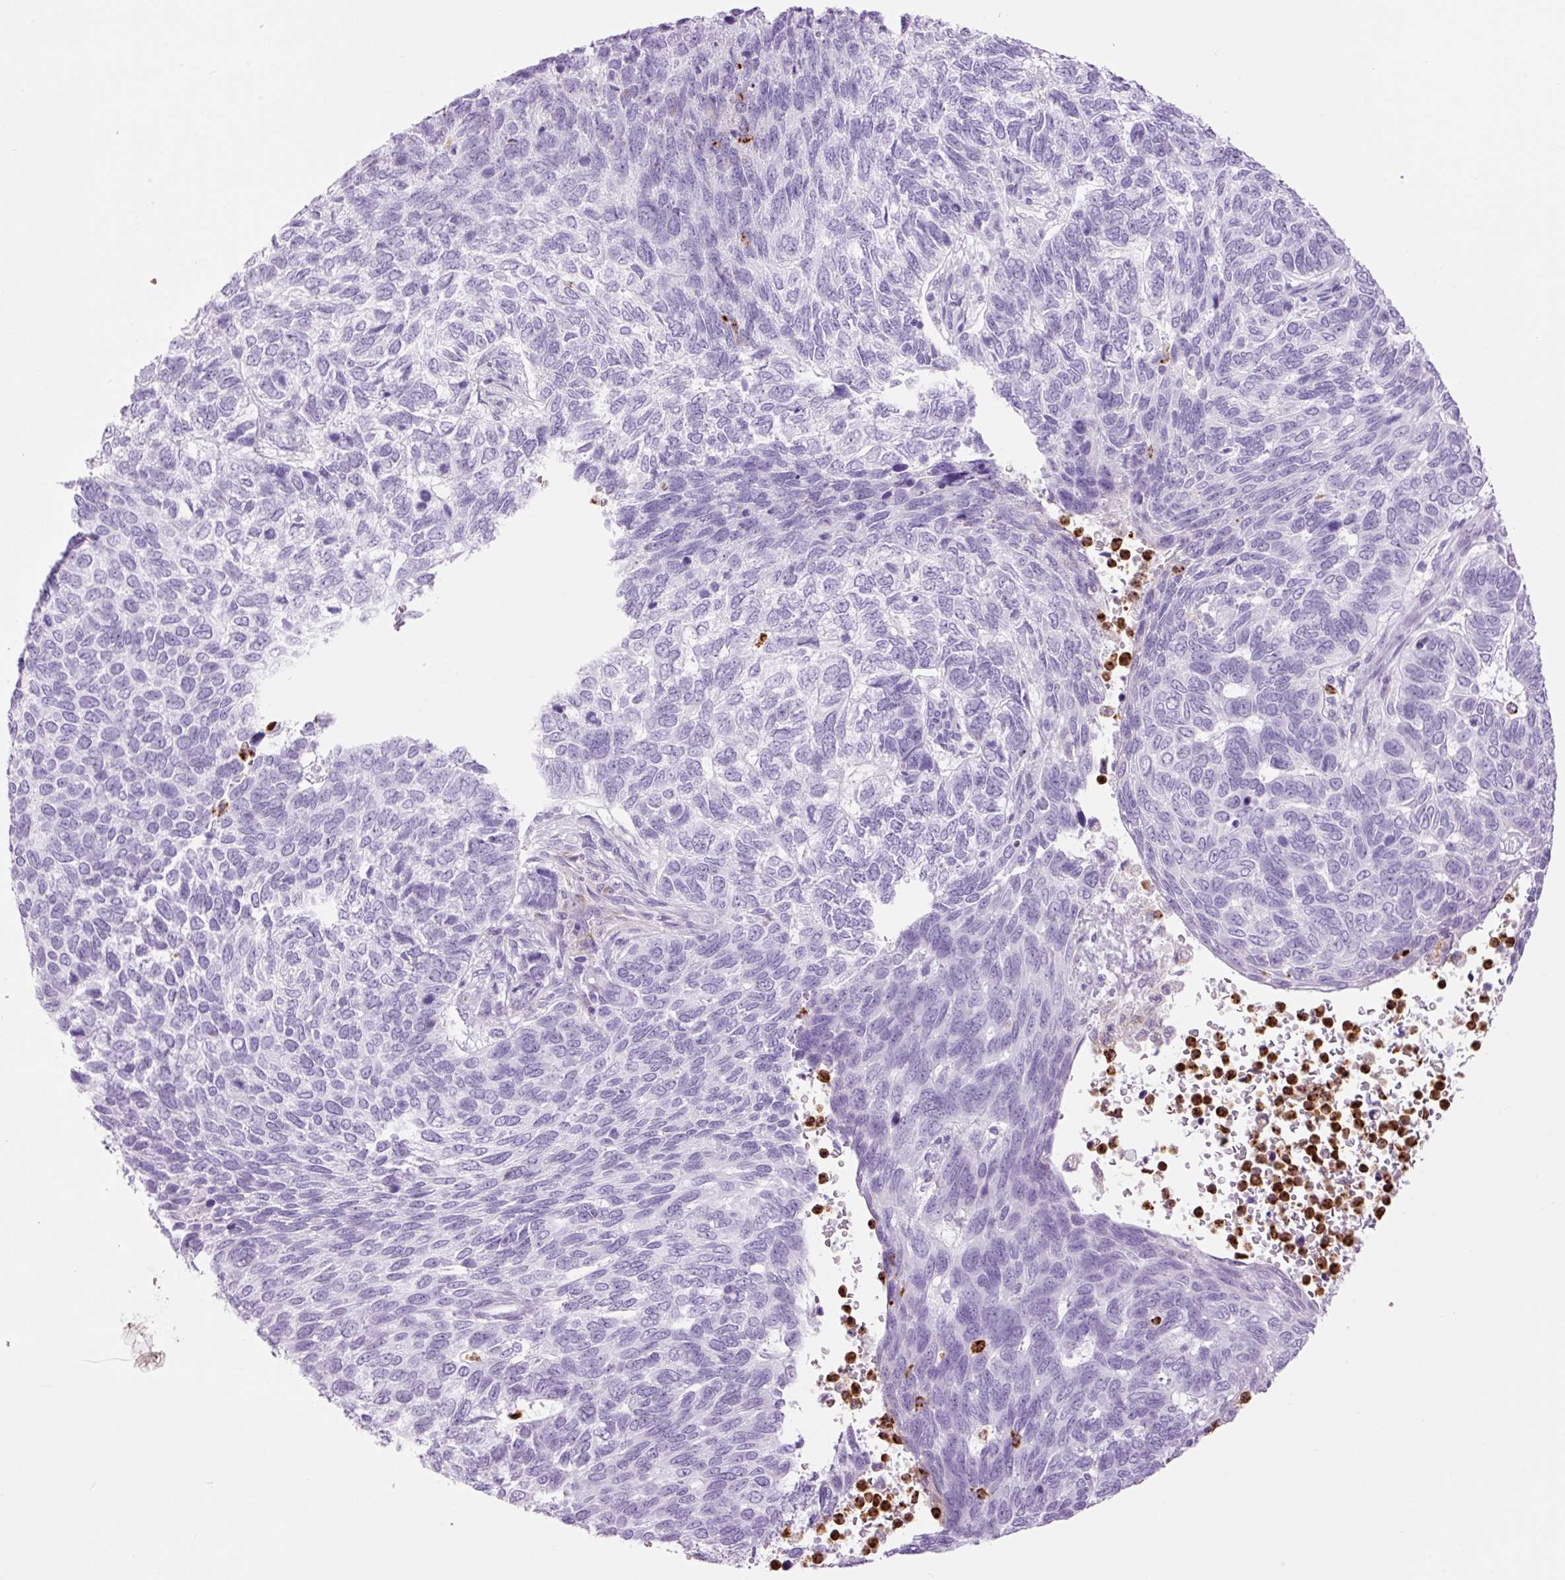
{"staining": {"intensity": "negative", "quantity": "none", "location": "none"}, "tissue": "skin cancer", "cell_type": "Tumor cells", "image_type": "cancer", "snomed": [{"axis": "morphology", "description": "Basal cell carcinoma"}, {"axis": "topography", "description": "Skin"}], "caption": "Tumor cells show no significant staining in basal cell carcinoma (skin). (Immunohistochemistry, brightfield microscopy, high magnification).", "gene": "LYZ", "patient": {"sex": "female", "age": 65}}